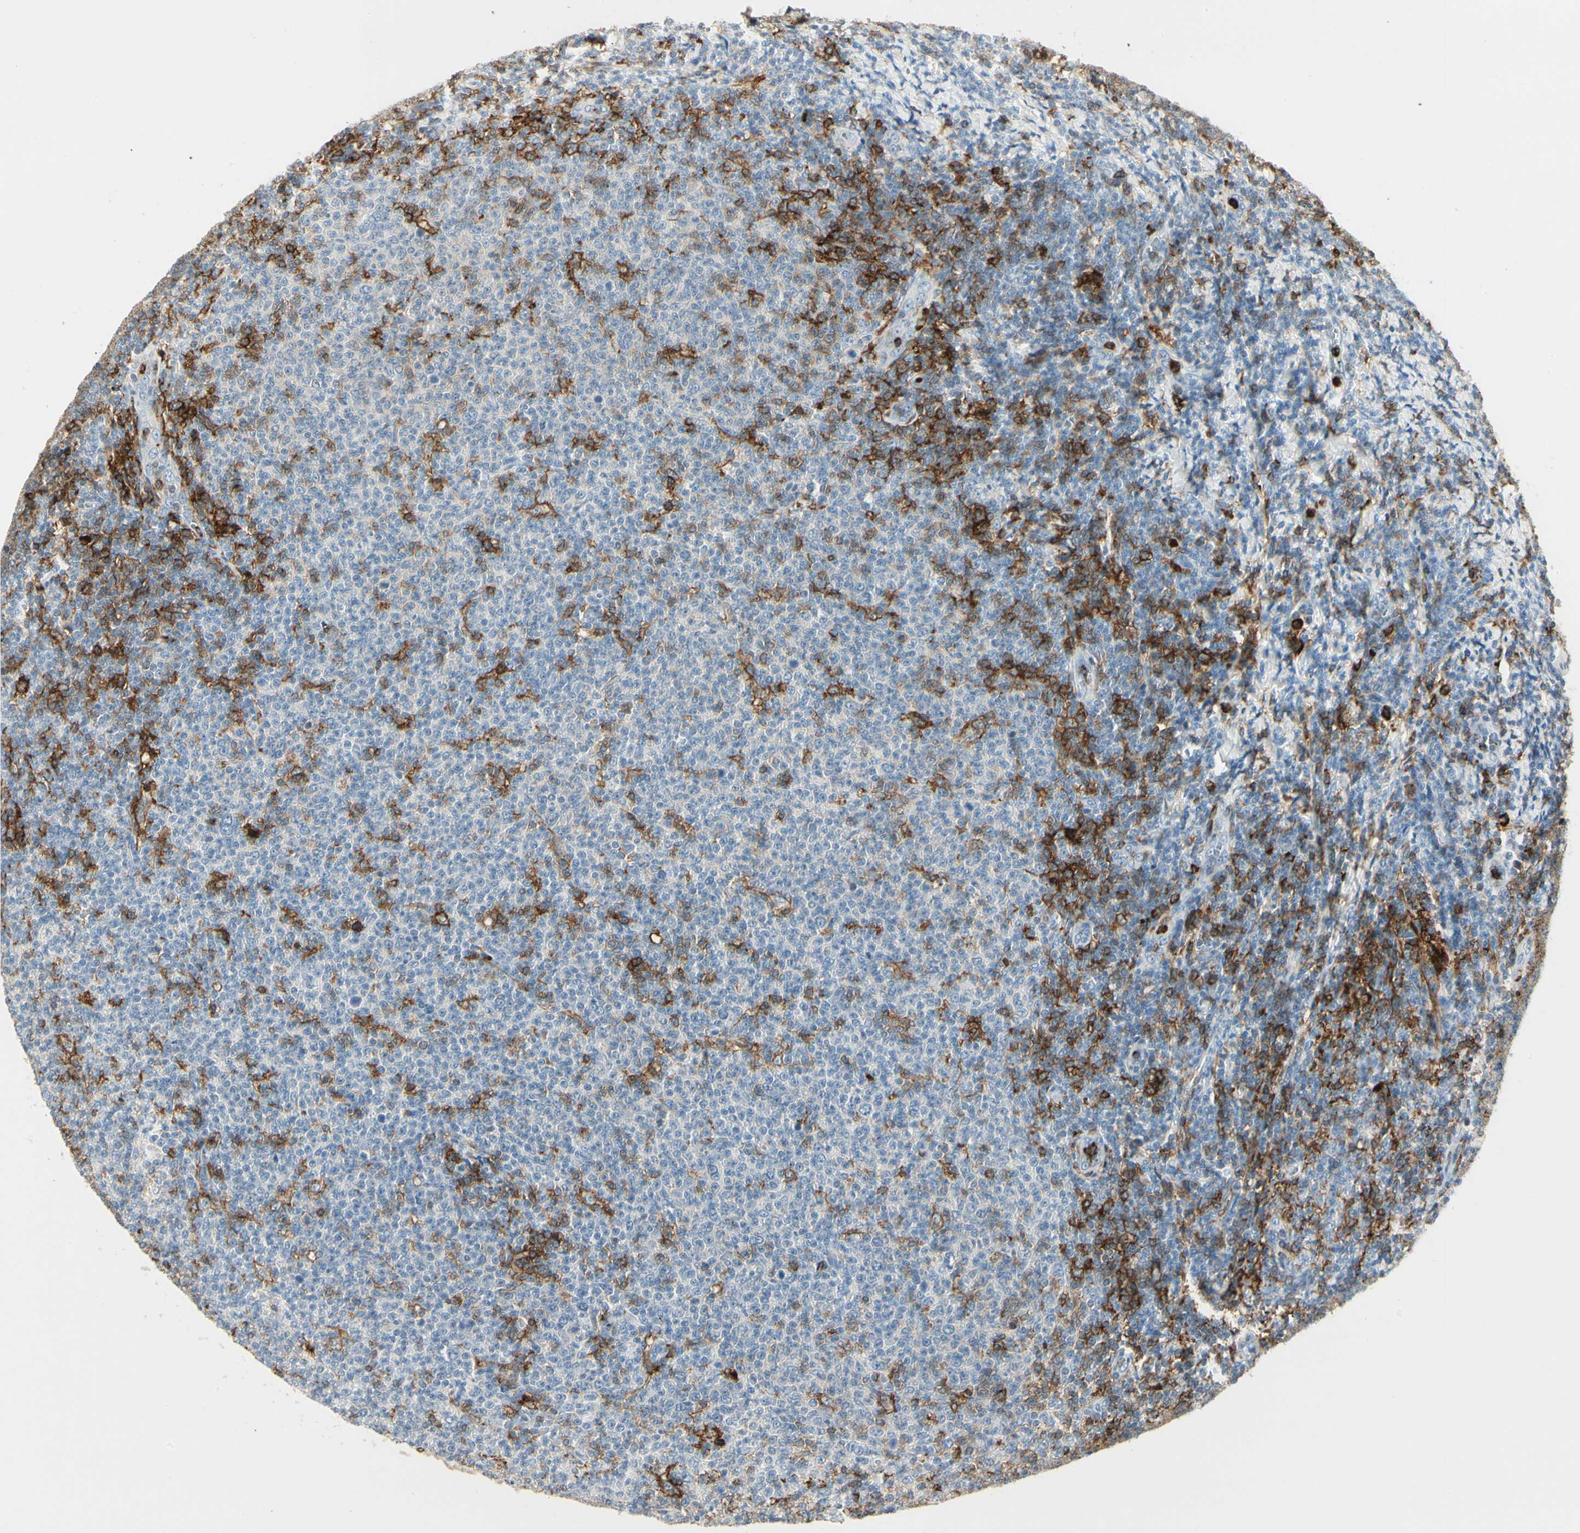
{"staining": {"intensity": "strong", "quantity": "<25%", "location": "cytoplasmic/membranous"}, "tissue": "lymphoma", "cell_type": "Tumor cells", "image_type": "cancer", "snomed": [{"axis": "morphology", "description": "Malignant lymphoma, non-Hodgkin's type, Low grade"}, {"axis": "topography", "description": "Lymph node"}], "caption": "A micrograph showing strong cytoplasmic/membranous staining in approximately <25% of tumor cells in lymphoma, as visualized by brown immunohistochemical staining.", "gene": "ITGB2", "patient": {"sex": "male", "age": 66}}